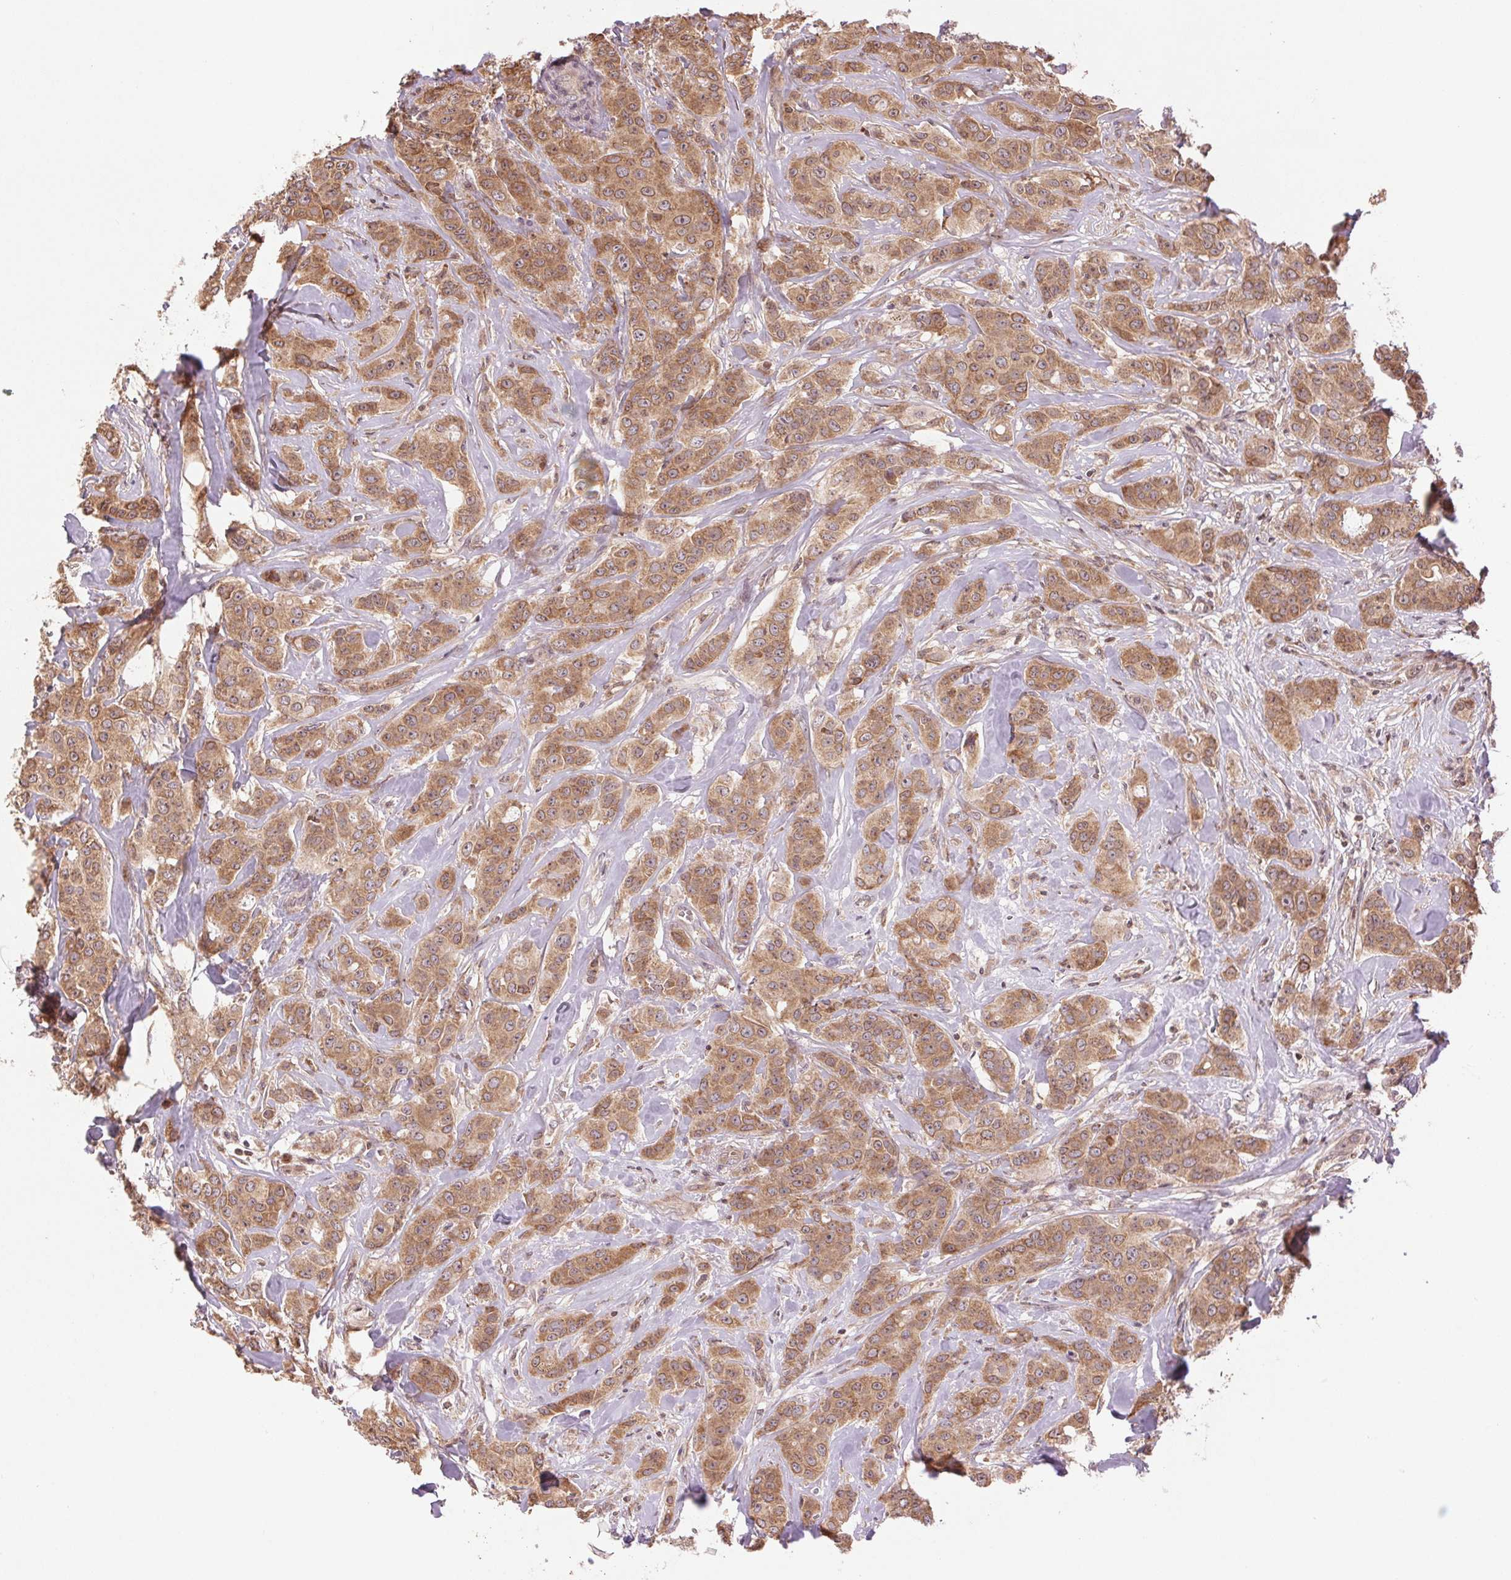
{"staining": {"intensity": "moderate", "quantity": ">75%", "location": "cytoplasmic/membranous"}, "tissue": "breast cancer", "cell_type": "Tumor cells", "image_type": "cancer", "snomed": [{"axis": "morphology", "description": "Duct carcinoma"}, {"axis": "topography", "description": "Breast"}], "caption": "Breast intraductal carcinoma stained for a protein (brown) reveals moderate cytoplasmic/membranous positive expression in approximately >75% of tumor cells.", "gene": "BTF3L4", "patient": {"sex": "female", "age": 43}}